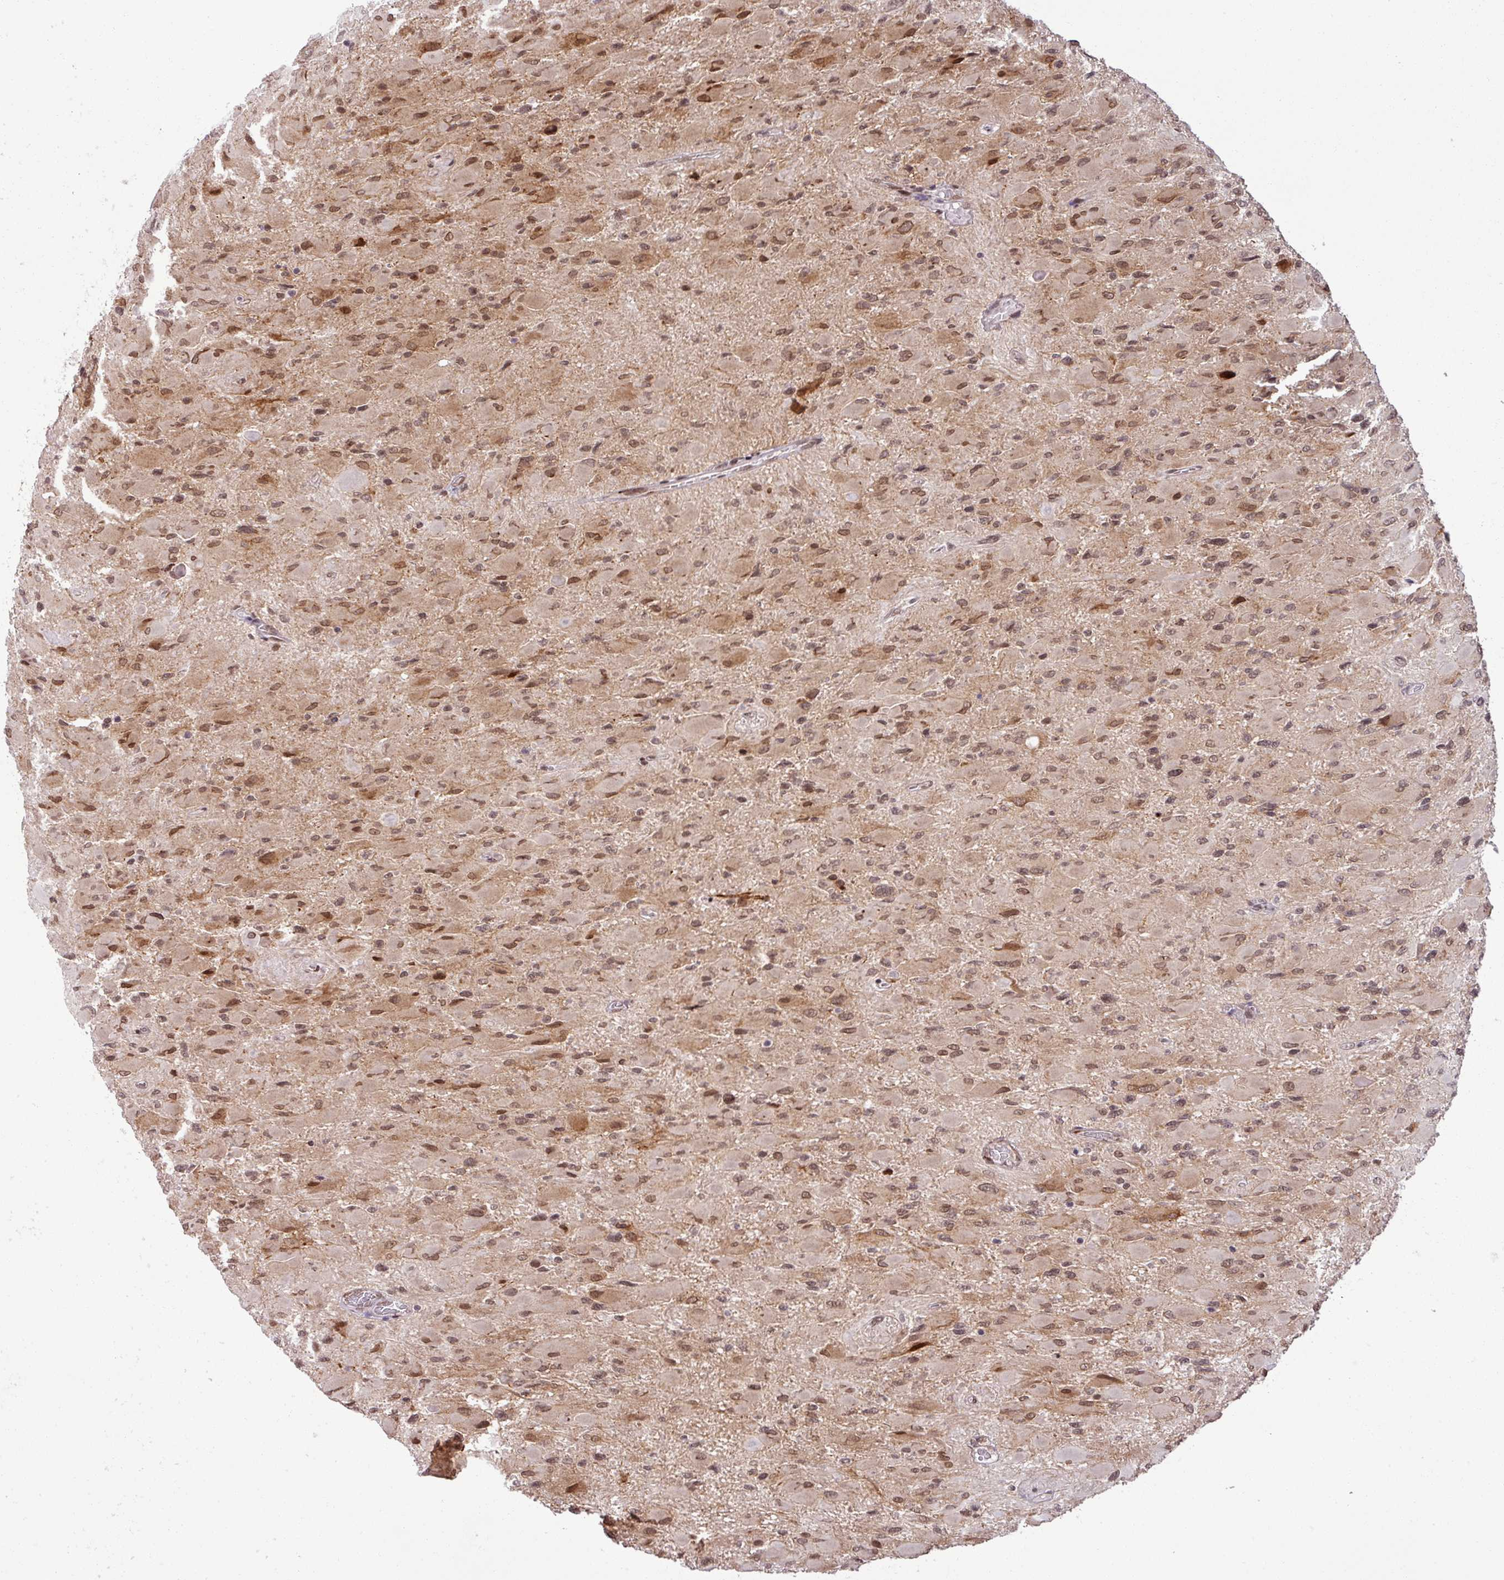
{"staining": {"intensity": "moderate", "quantity": ">75%", "location": "nuclear"}, "tissue": "glioma", "cell_type": "Tumor cells", "image_type": "cancer", "snomed": [{"axis": "morphology", "description": "Glioma, malignant, High grade"}, {"axis": "topography", "description": "Cerebral cortex"}], "caption": "The histopathology image shows staining of malignant glioma (high-grade), revealing moderate nuclear protein expression (brown color) within tumor cells.", "gene": "PTPN20", "patient": {"sex": "female", "age": 36}}